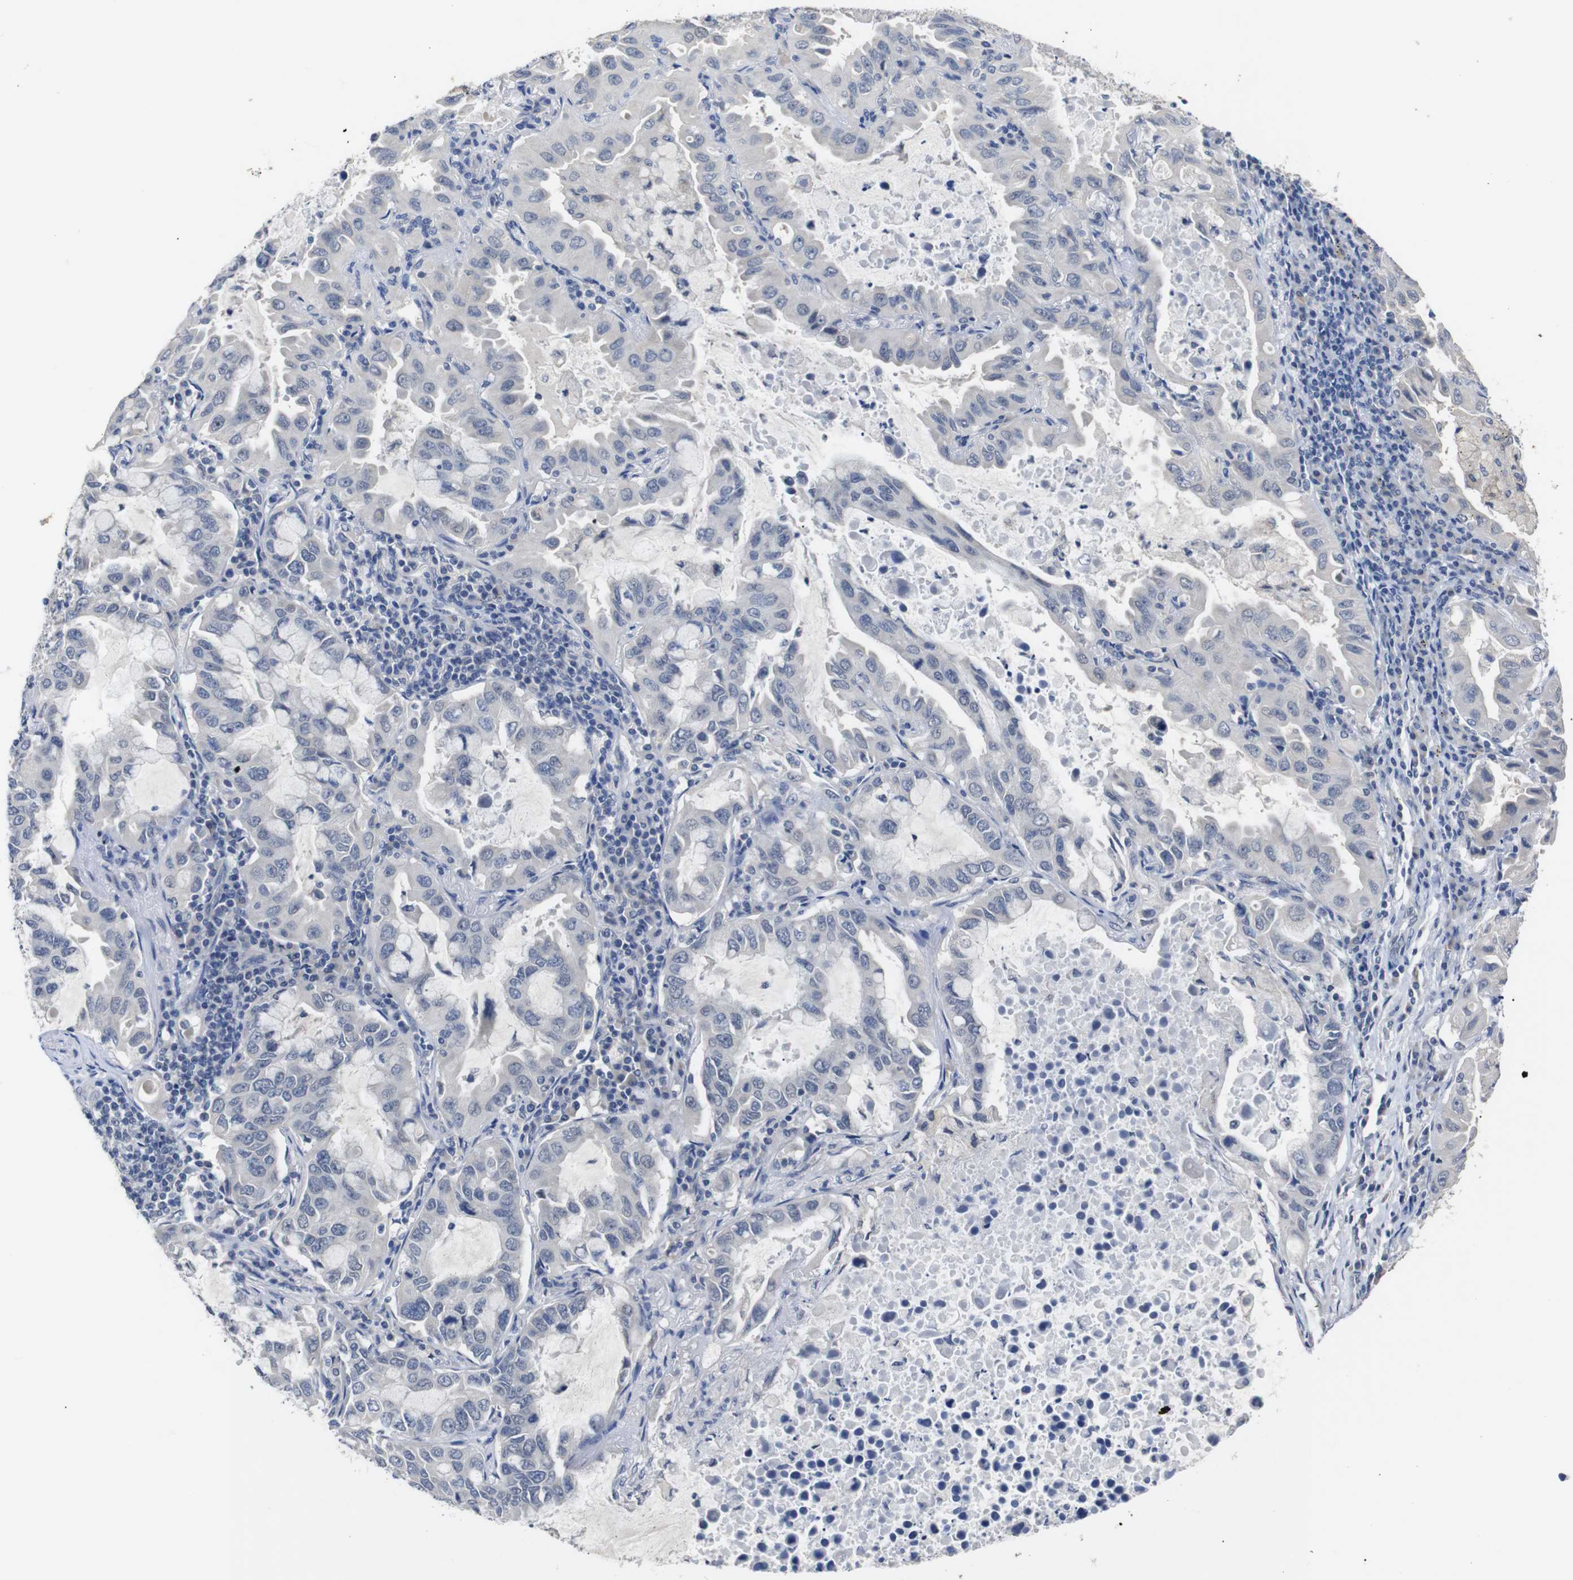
{"staining": {"intensity": "negative", "quantity": "none", "location": "none"}, "tissue": "lung cancer", "cell_type": "Tumor cells", "image_type": "cancer", "snomed": [{"axis": "morphology", "description": "Adenocarcinoma, NOS"}, {"axis": "topography", "description": "Lung"}], "caption": "High magnification brightfield microscopy of lung adenocarcinoma stained with DAB (3,3'-diaminobenzidine) (brown) and counterstained with hematoxylin (blue): tumor cells show no significant expression.", "gene": "HNF1A", "patient": {"sex": "male", "age": 64}}